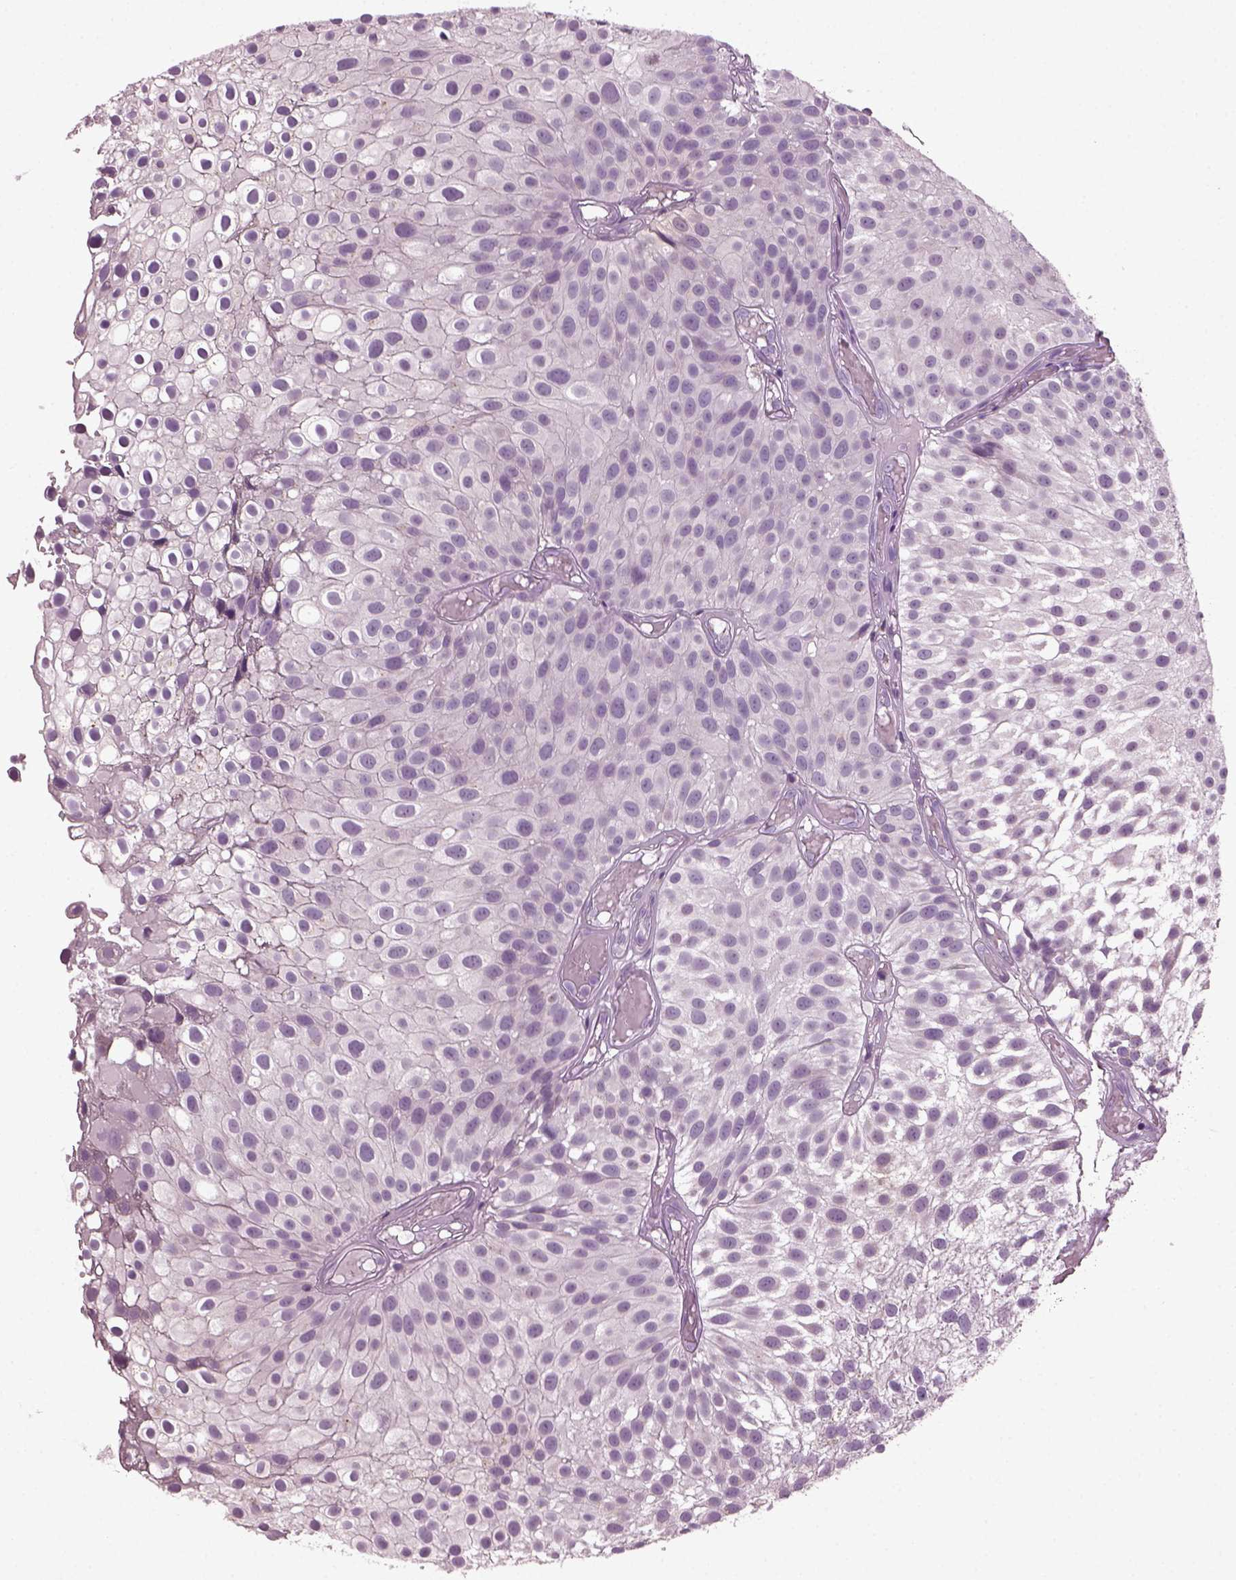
{"staining": {"intensity": "negative", "quantity": "none", "location": "none"}, "tissue": "urothelial cancer", "cell_type": "Tumor cells", "image_type": "cancer", "snomed": [{"axis": "morphology", "description": "Urothelial carcinoma, Low grade"}, {"axis": "topography", "description": "Urinary bladder"}], "caption": "This is an immunohistochemistry (IHC) photomicrograph of human low-grade urothelial carcinoma. There is no positivity in tumor cells.", "gene": "TMEM231", "patient": {"sex": "male", "age": 79}}